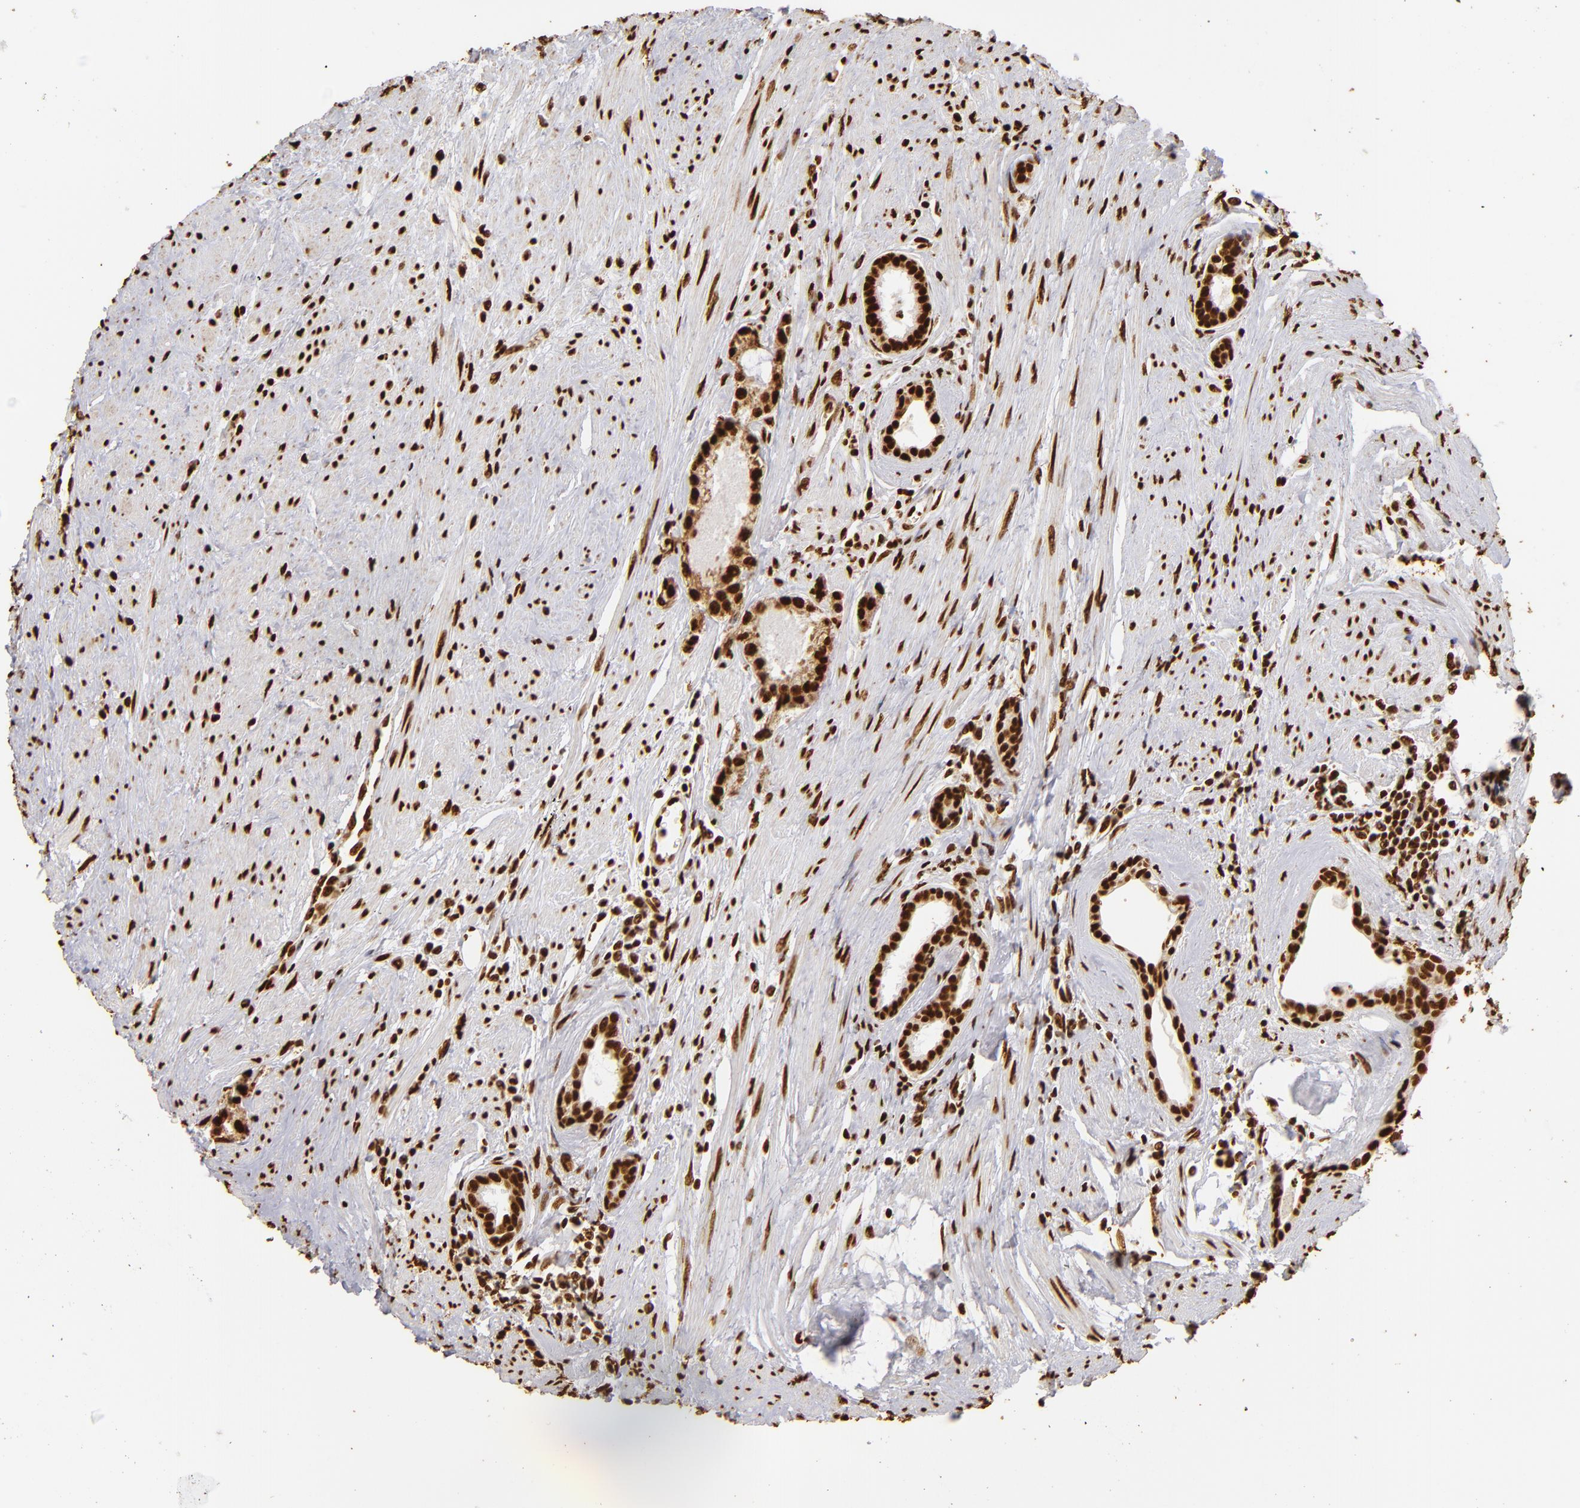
{"staining": {"intensity": "strong", "quantity": ">75%", "location": "nuclear"}, "tissue": "prostate cancer", "cell_type": "Tumor cells", "image_type": "cancer", "snomed": [{"axis": "morphology", "description": "Adenocarcinoma, Medium grade"}, {"axis": "topography", "description": "Prostate"}], "caption": "A high-resolution micrograph shows immunohistochemistry (IHC) staining of prostate adenocarcinoma (medium-grade), which reveals strong nuclear staining in about >75% of tumor cells.", "gene": "ILF3", "patient": {"sex": "male", "age": 72}}